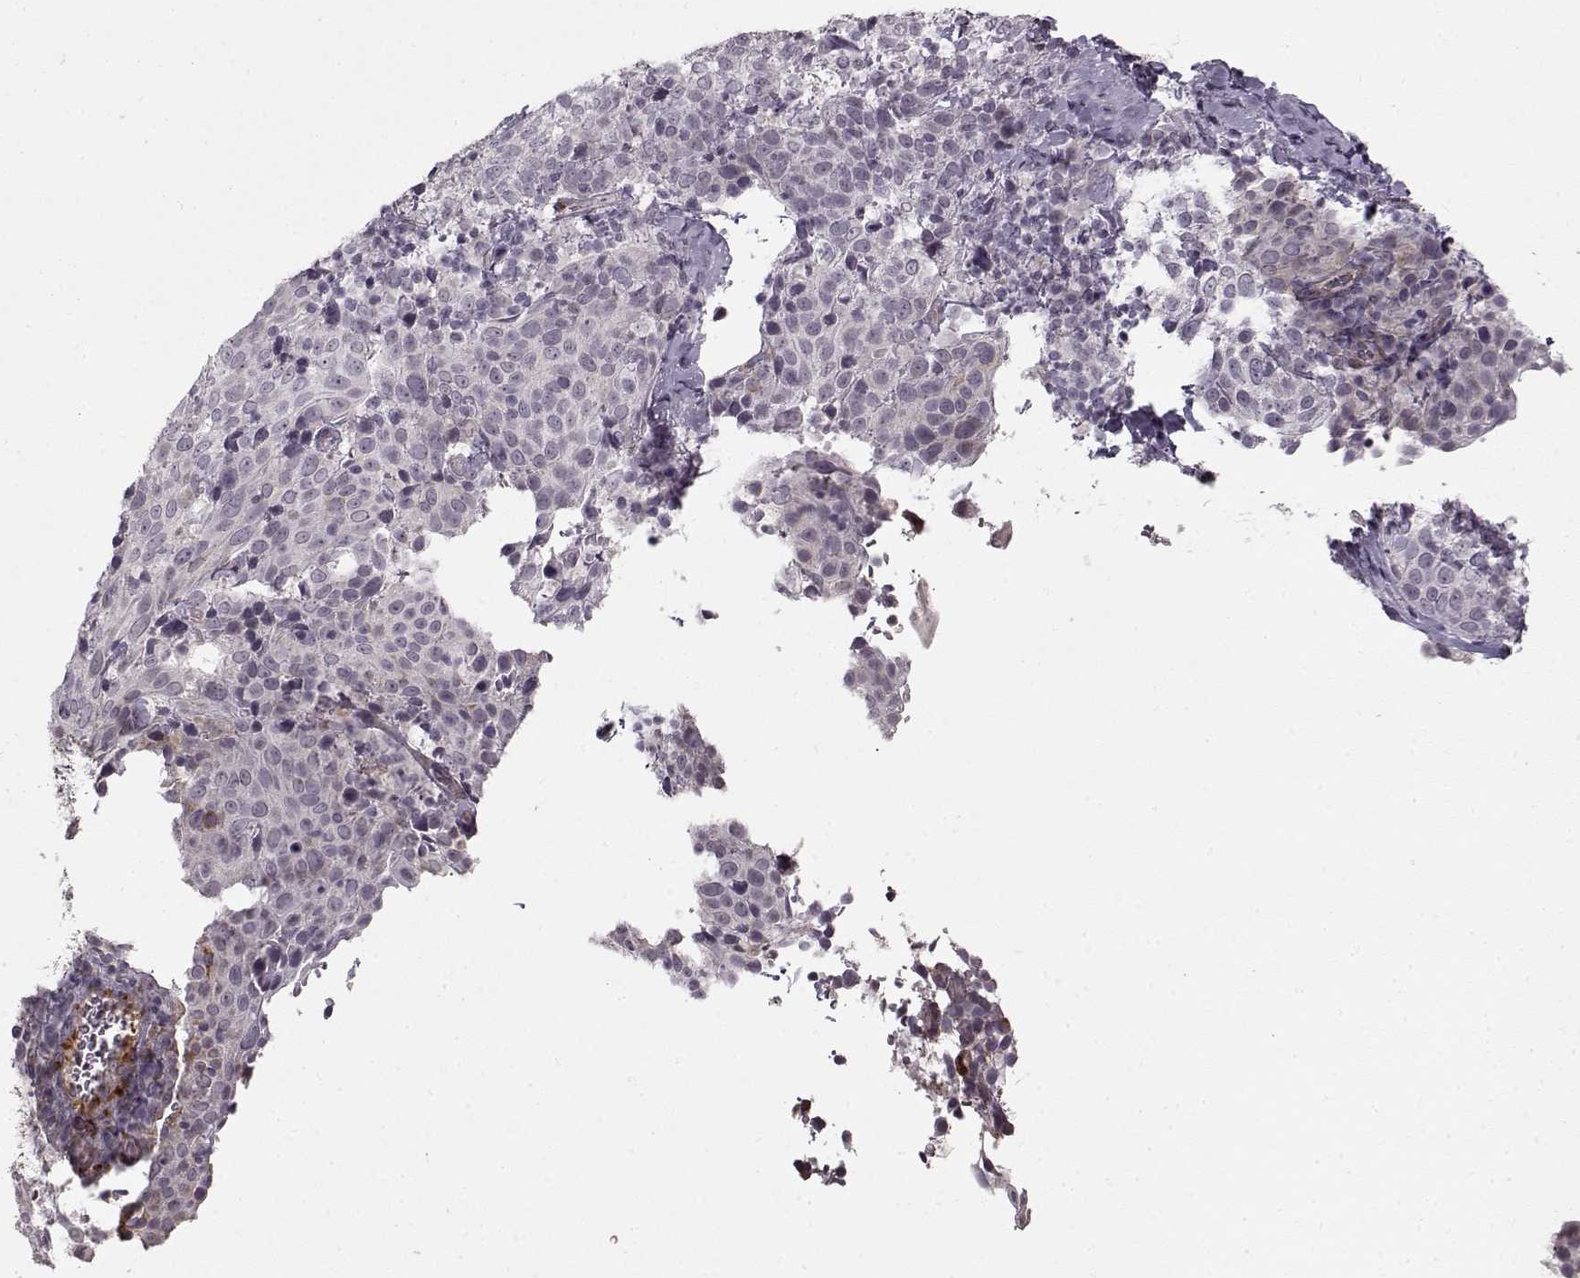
{"staining": {"intensity": "negative", "quantity": "none", "location": "none"}, "tissue": "cervical cancer", "cell_type": "Tumor cells", "image_type": "cancer", "snomed": [{"axis": "morphology", "description": "Squamous cell carcinoma, NOS"}, {"axis": "topography", "description": "Cervix"}], "caption": "DAB immunohistochemical staining of cervical cancer (squamous cell carcinoma) shows no significant positivity in tumor cells. Nuclei are stained in blue.", "gene": "LAMB2", "patient": {"sex": "female", "age": 61}}